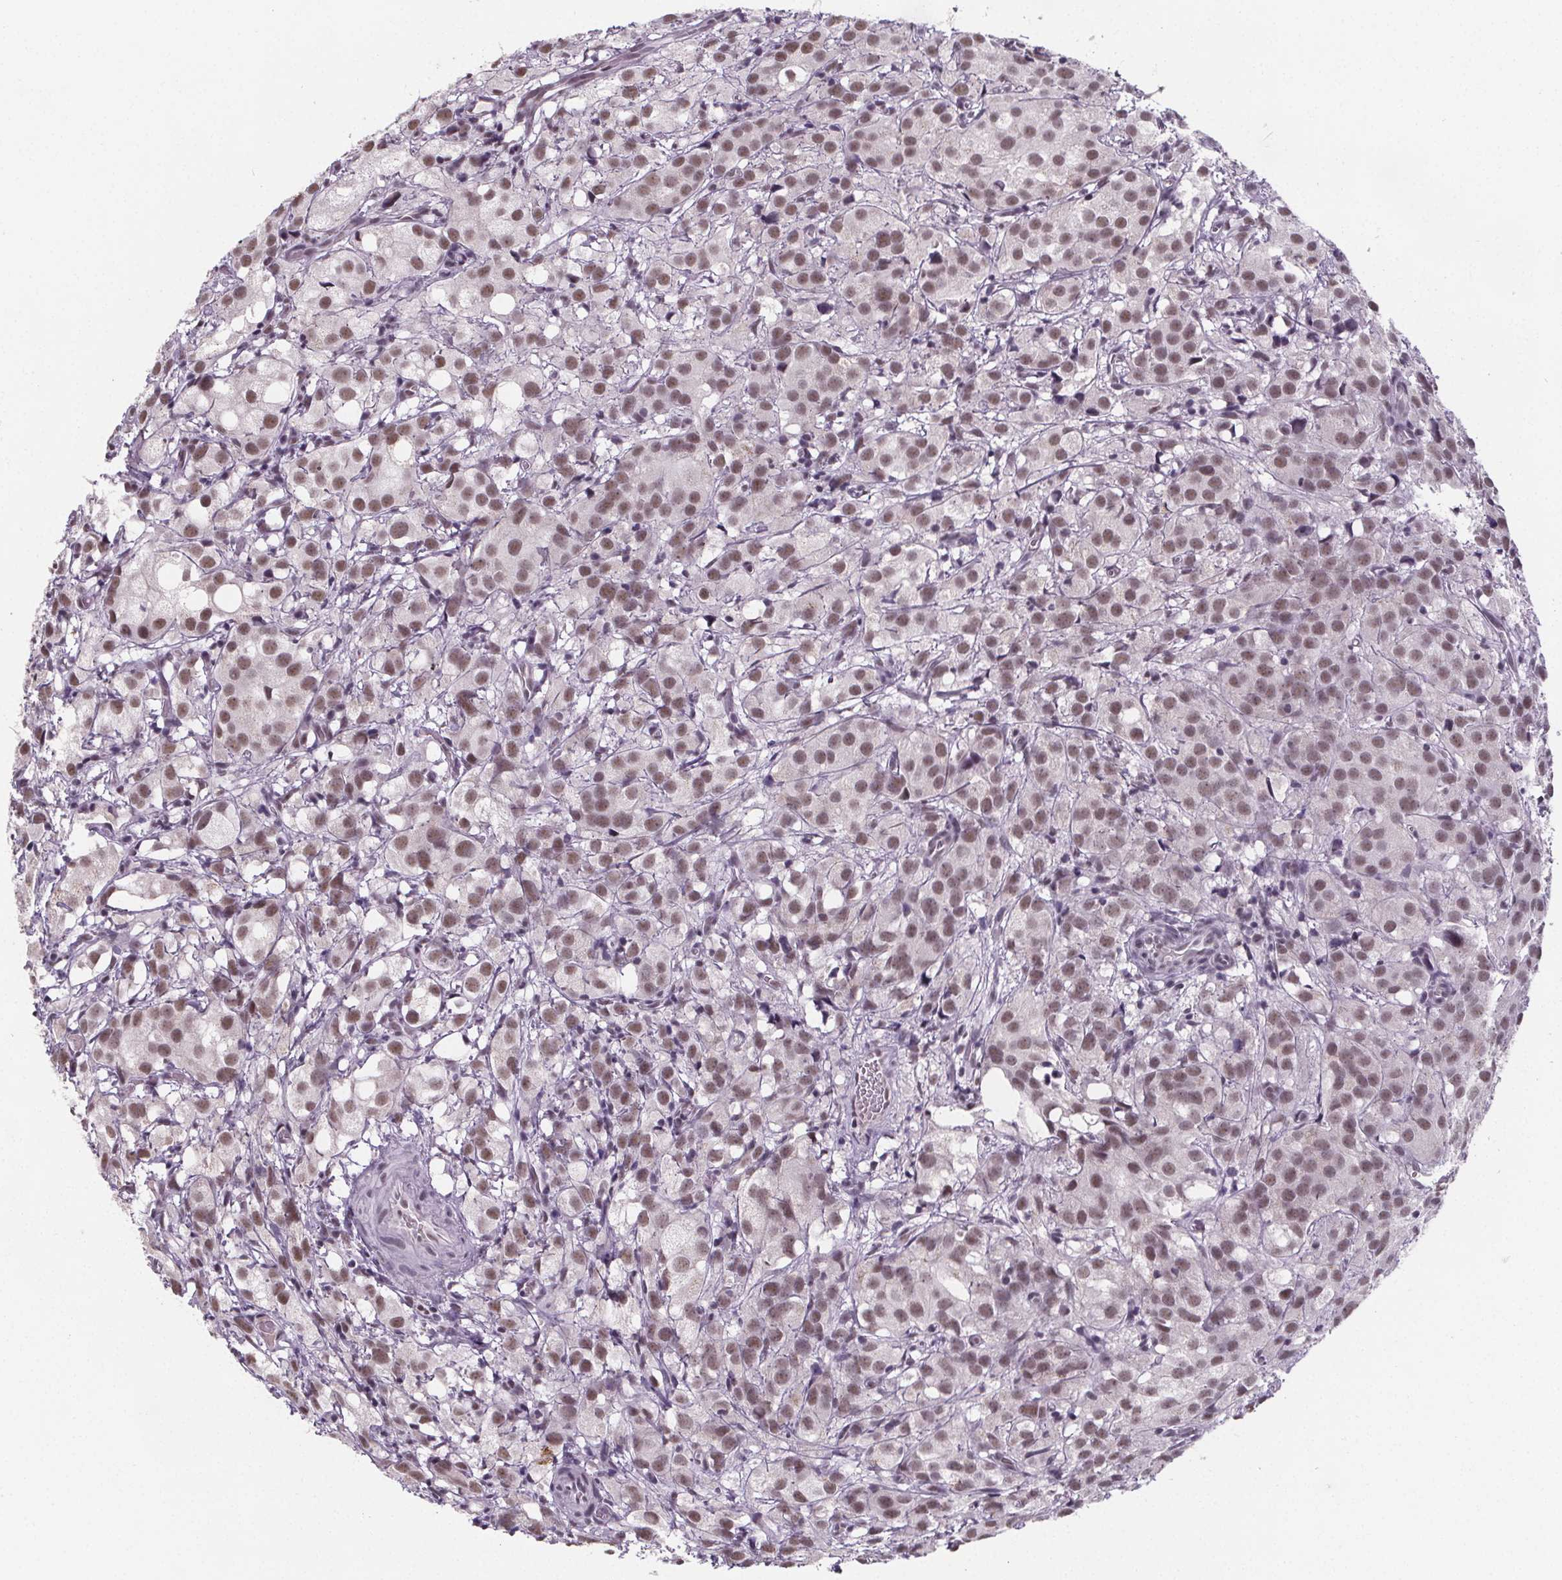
{"staining": {"intensity": "moderate", "quantity": ">75%", "location": "nuclear"}, "tissue": "prostate cancer", "cell_type": "Tumor cells", "image_type": "cancer", "snomed": [{"axis": "morphology", "description": "Adenocarcinoma, High grade"}, {"axis": "topography", "description": "Prostate"}], "caption": "Immunohistochemistry (DAB (3,3'-diaminobenzidine)) staining of human prostate cancer (adenocarcinoma (high-grade)) displays moderate nuclear protein positivity in about >75% of tumor cells.", "gene": "ZNF572", "patient": {"sex": "male", "age": 86}}